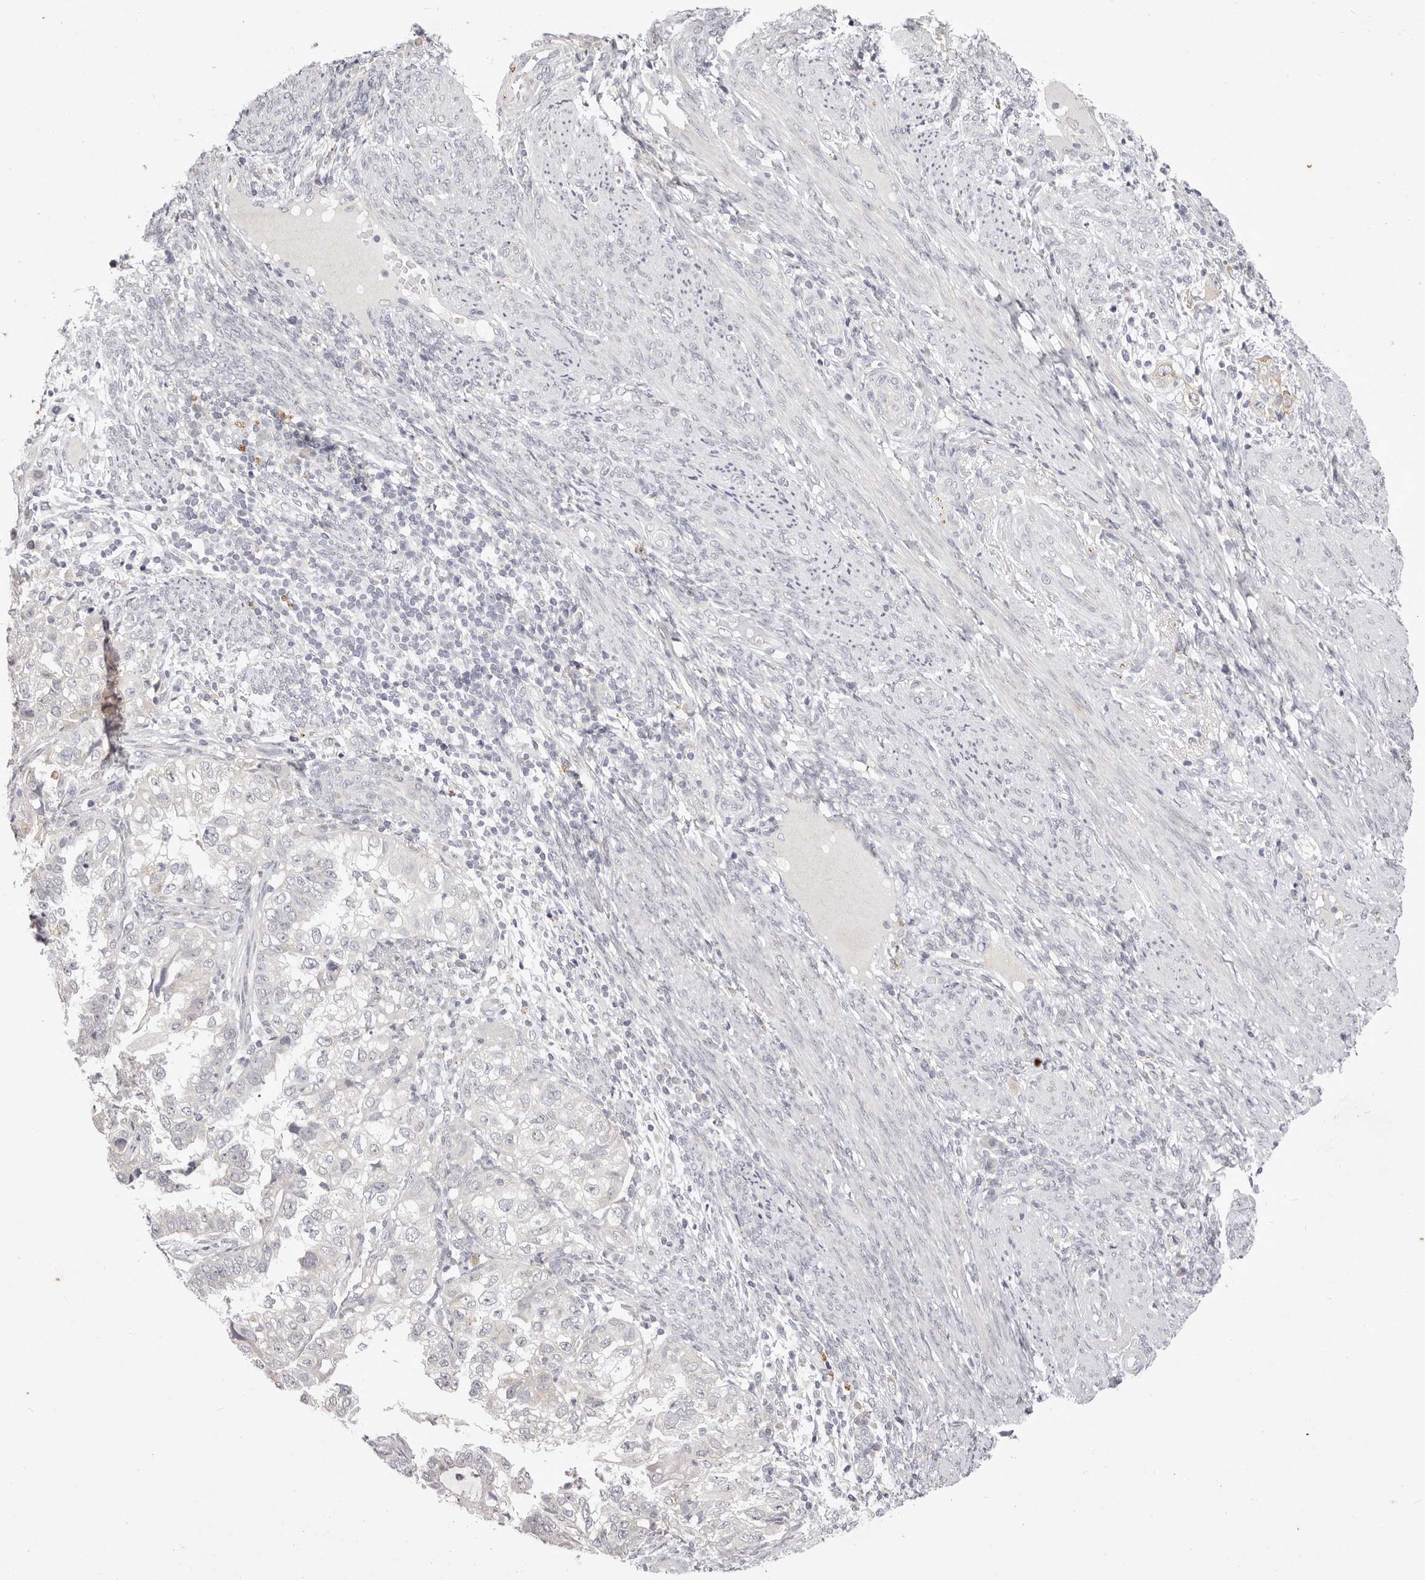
{"staining": {"intensity": "moderate", "quantity": "<25%", "location": "cytoplasmic/membranous"}, "tissue": "endometrial cancer", "cell_type": "Tumor cells", "image_type": "cancer", "snomed": [{"axis": "morphology", "description": "Adenocarcinoma, NOS"}, {"axis": "topography", "description": "Endometrium"}], "caption": "Immunohistochemical staining of human adenocarcinoma (endometrial) reveals low levels of moderate cytoplasmic/membranous protein expression in approximately <25% of tumor cells.", "gene": "GARNL3", "patient": {"sex": "female", "age": 85}}